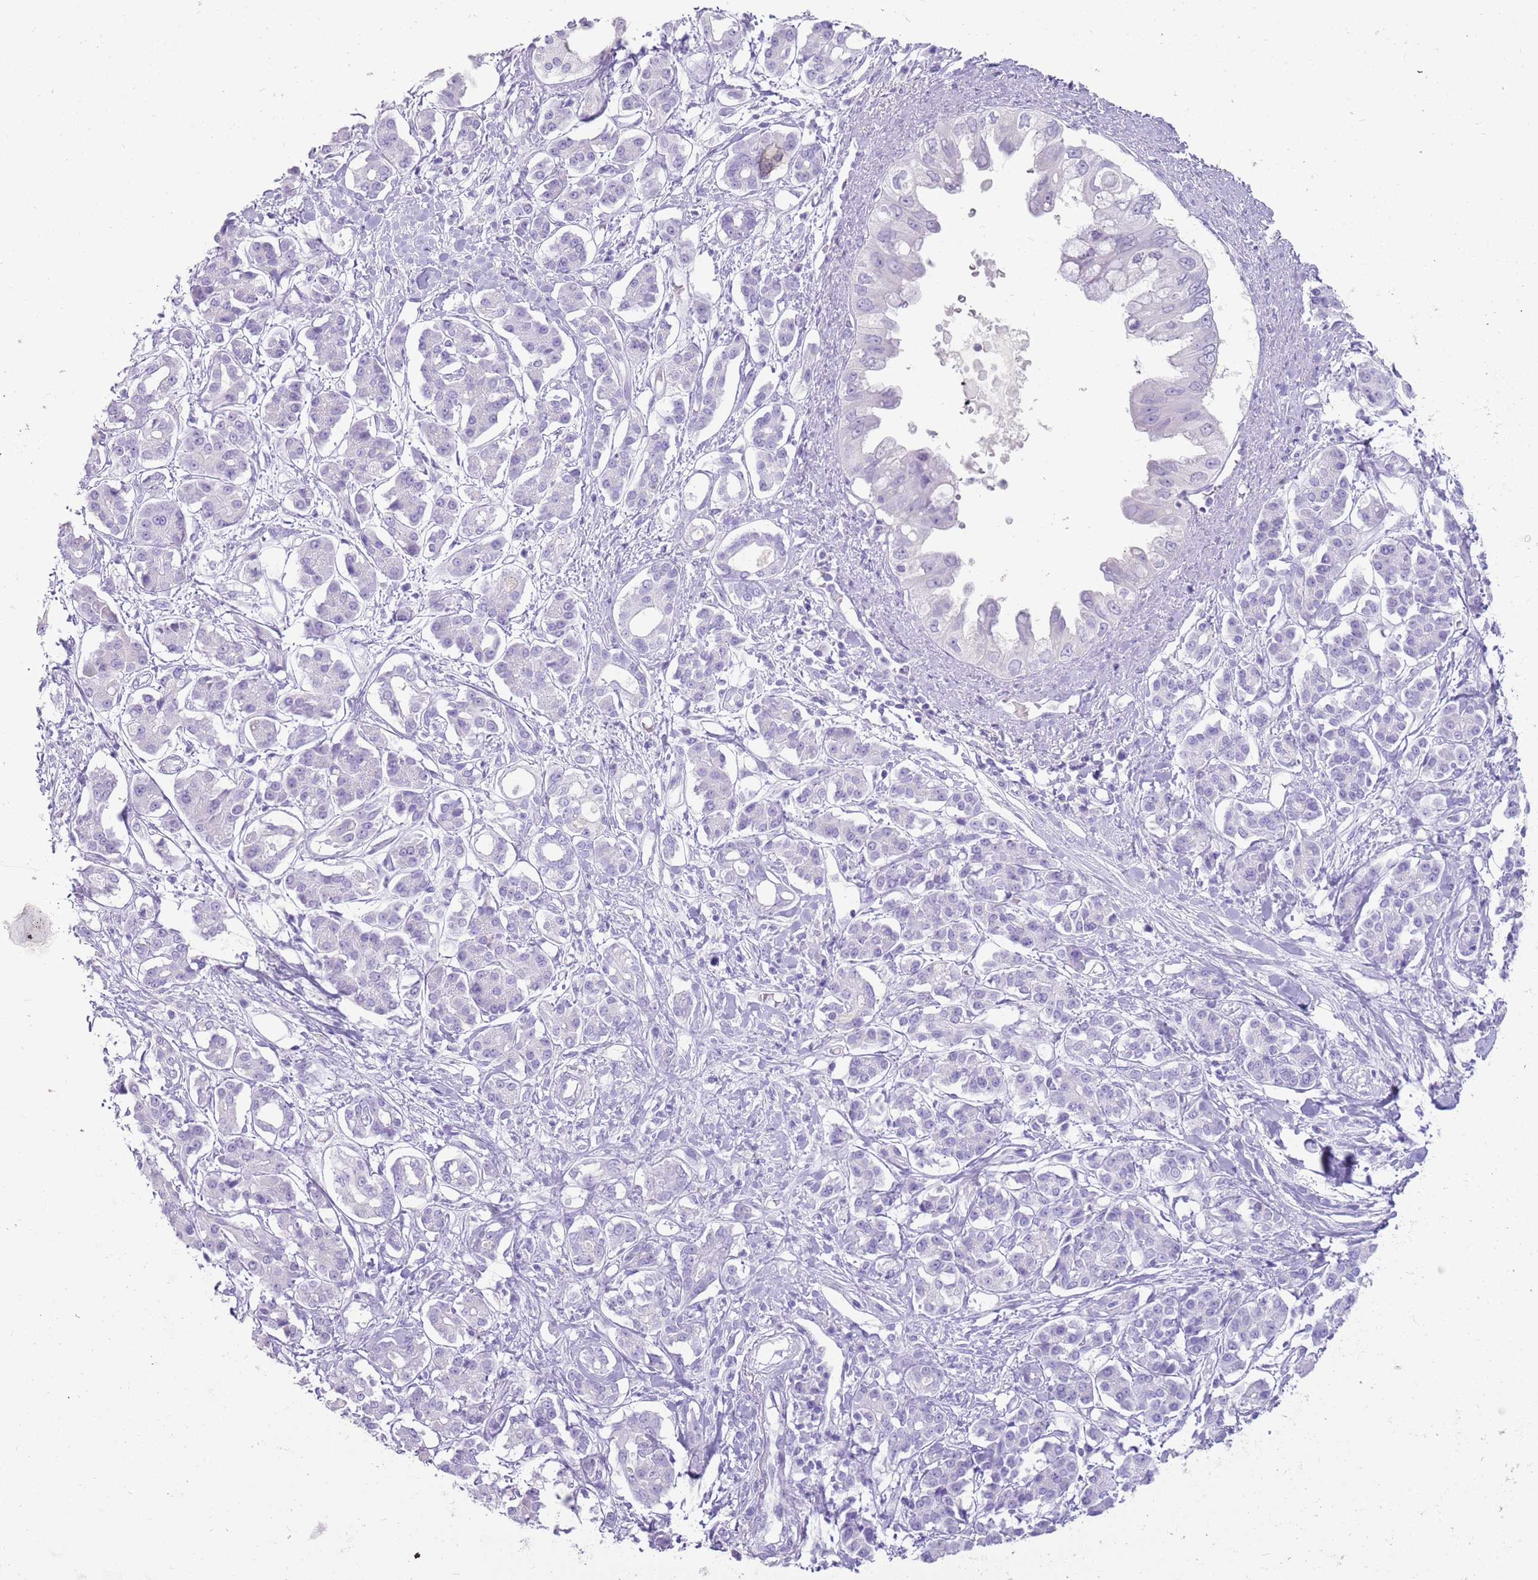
{"staining": {"intensity": "negative", "quantity": "none", "location": "none"}, "tissue": "pancreatic cancer", "cell_type": "Tumor cells", "image_type": "cancer", "snomed": [{"axis": "morphology", "description": "Adenocarcinoma, NOS"}, {"axis": "topography", "description": "Pancreas"}], "caption": "Micrograph shows no significant protein positivity in tumor cells of pancreatic cancer (adenocarcinoma).", "gene": "NBPF3", "patient": {"sex": "female", "age": 56}}